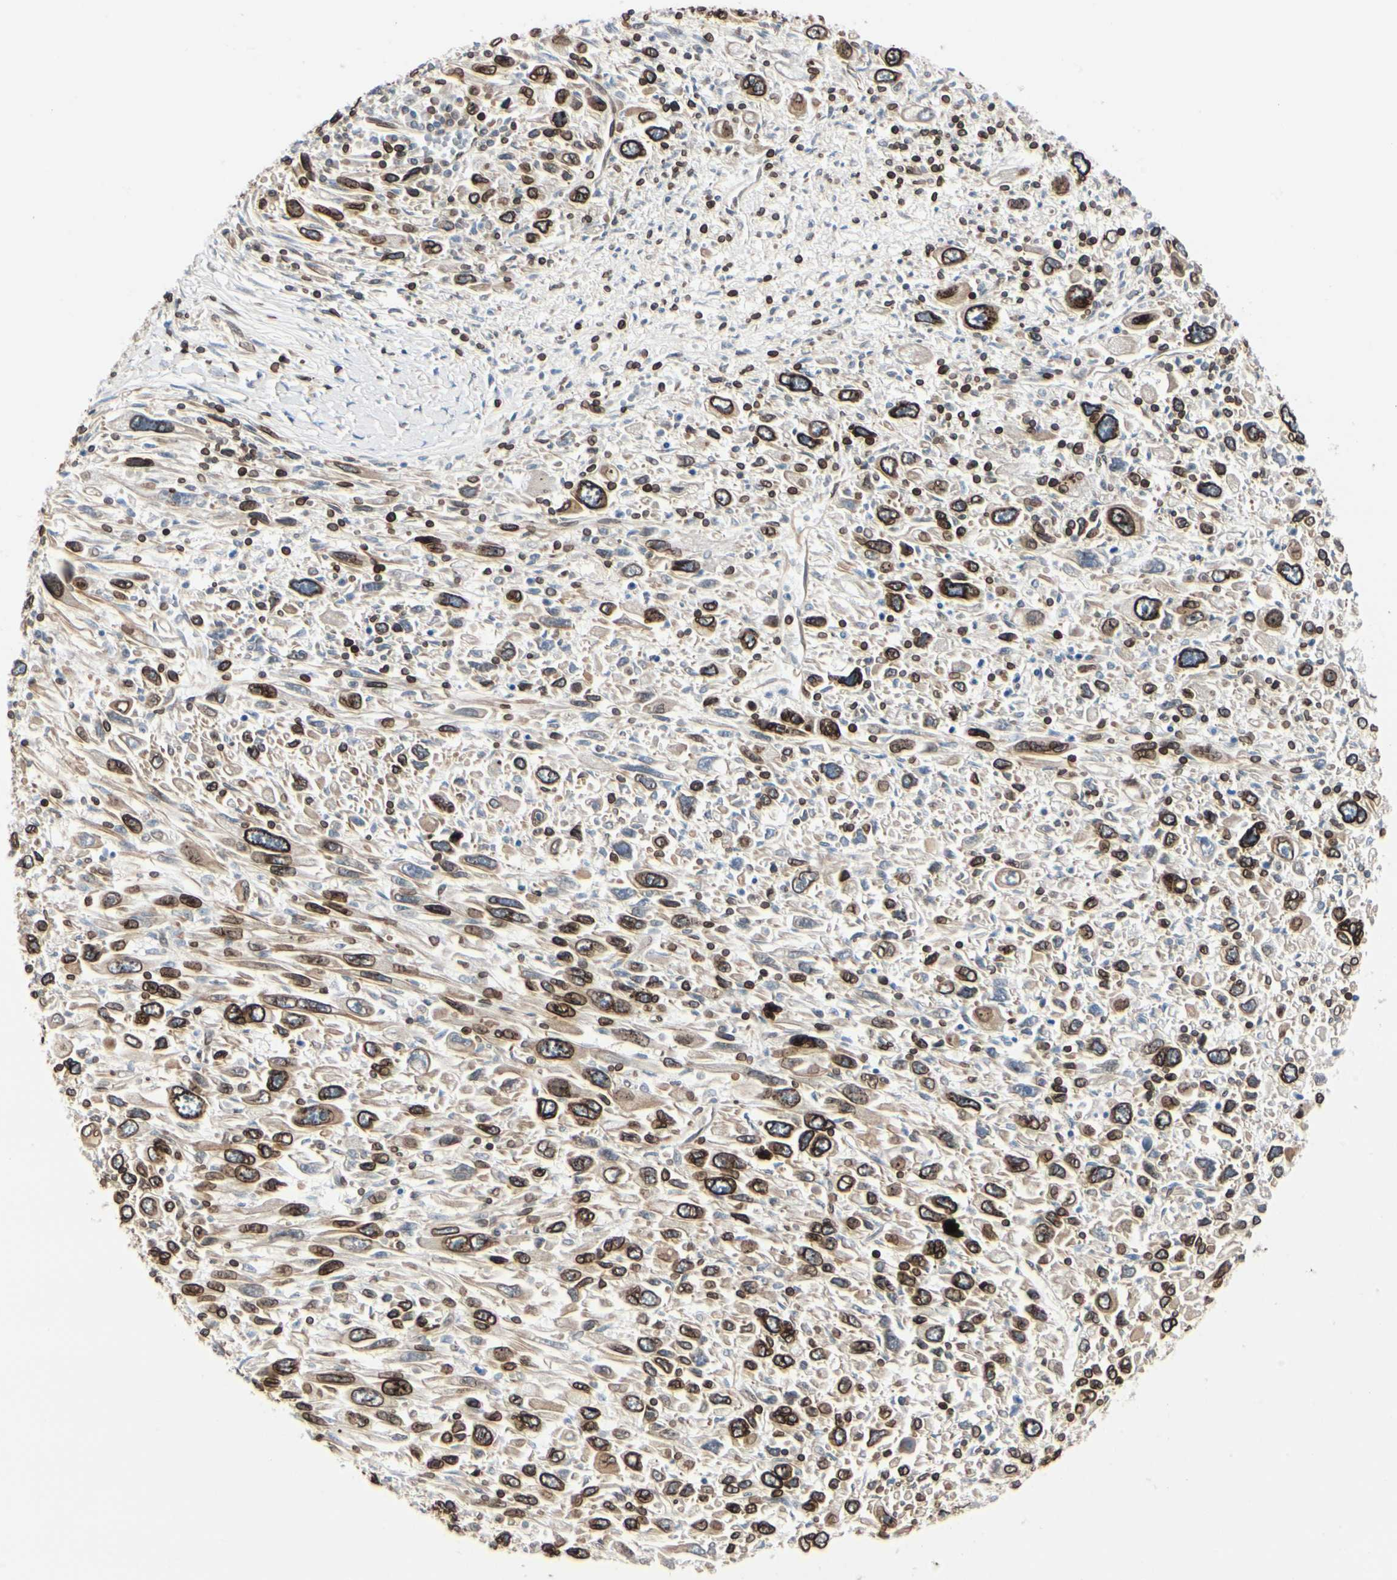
{"staining": {"intensity": "strong", "quantity": ">75%", "location": "cytoplasmic/membranous,nuclear"}, "tissue": "melanoma", "cell_type": "Tumor cells", "image_type": "cancer", "snomed": [{"axis": "morphology", "description": "Malignant melanoma, Metastatic site"}, {"axis": "topography", "description": "Skin"}], "caption": "A histopathology image of human malignant melanoma (metastatic site) stained for a protein displays strong cytoplasmic/membranous and nuclear brown staining in tumor cells. (brown staining indicates protein expression, while blue staining denotes nuclei).", "gene": "TMPO", "patient": {"sex": "female", "age": 56}}